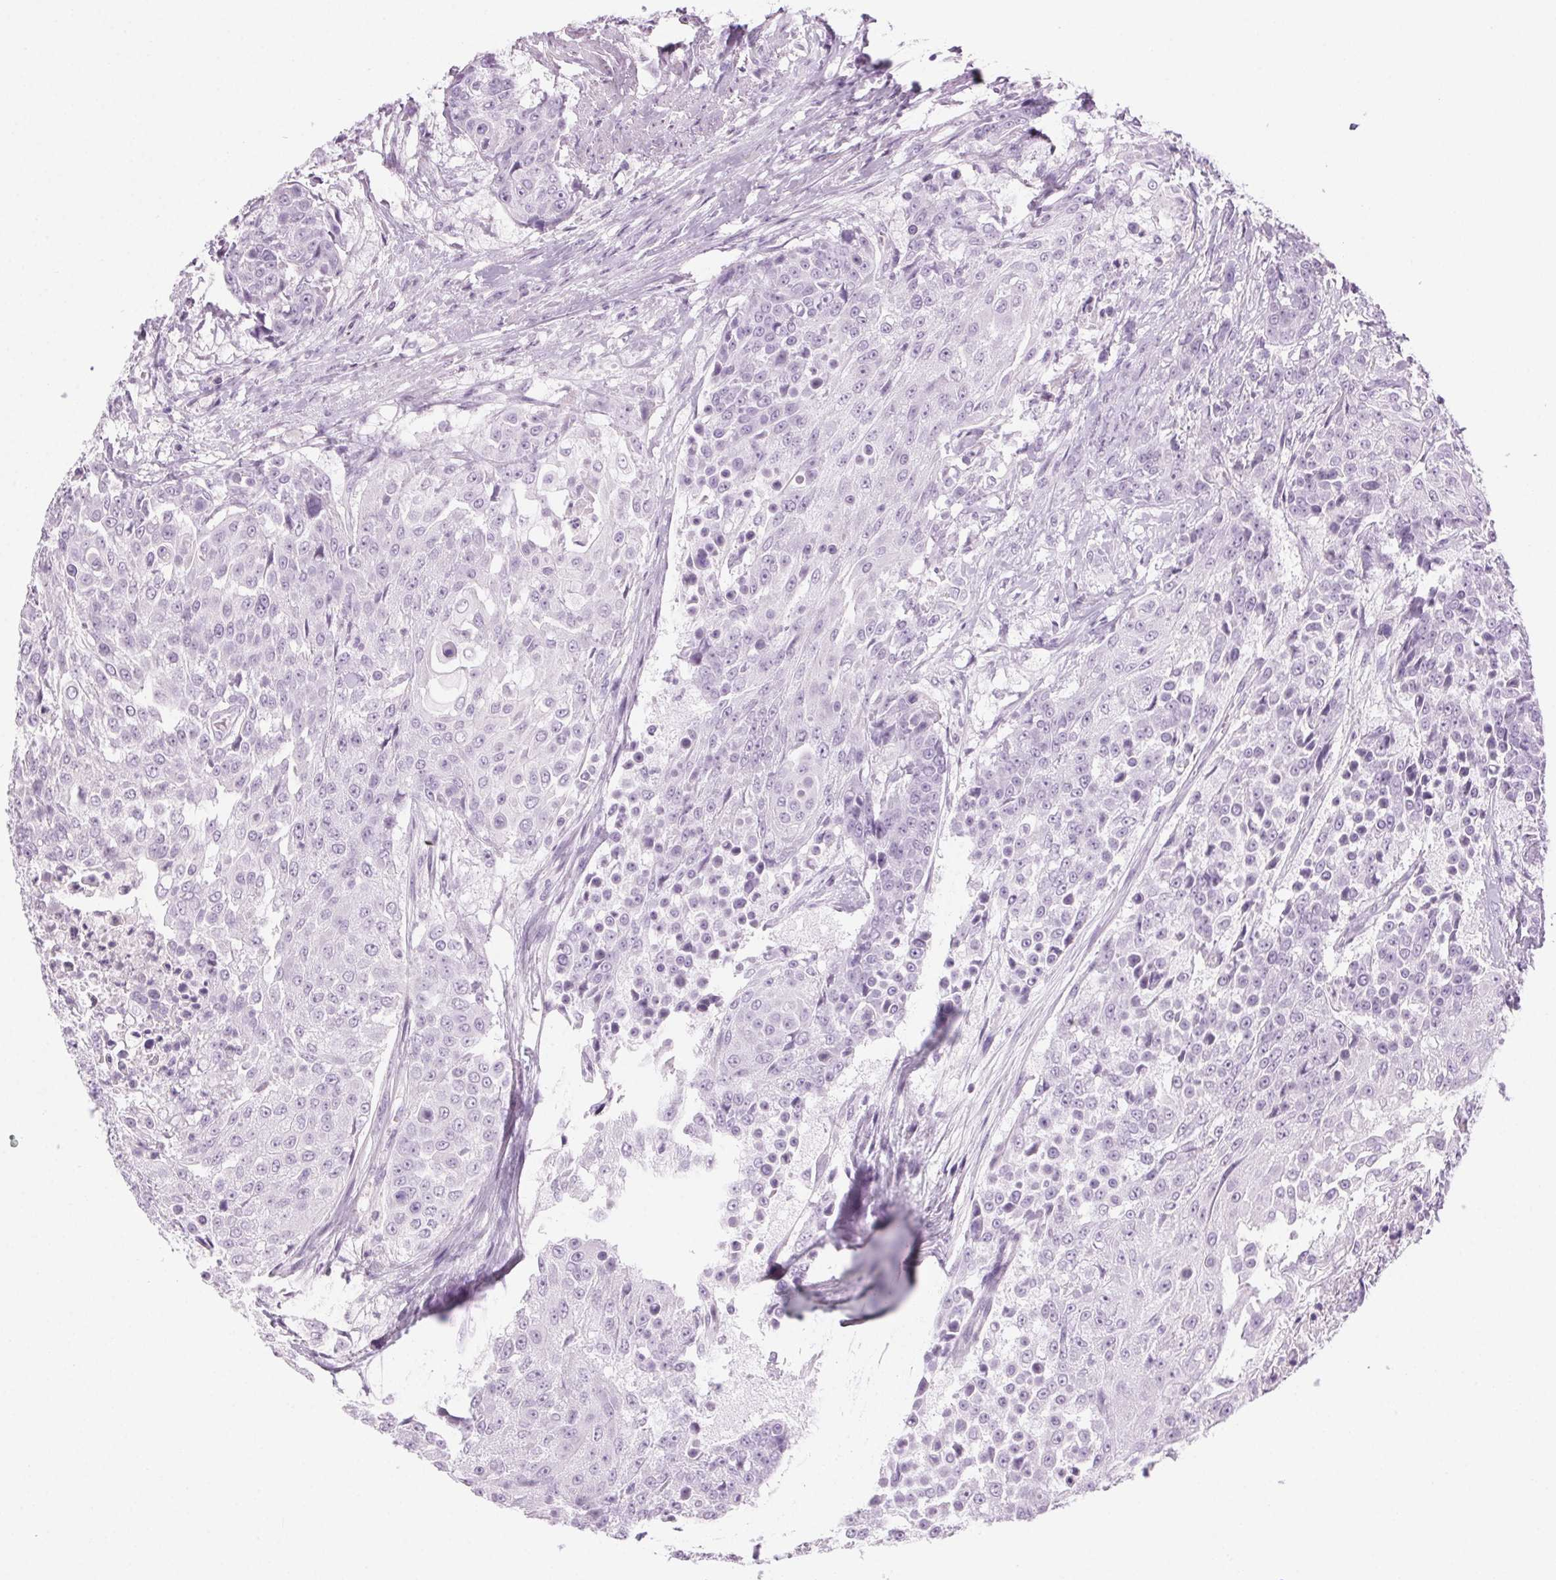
{"staining": {"intensity": "negative", "quantity": "none", "location": "none"}, "tissue": "urothelial cancer", "cell_type": "Tumor cells", "image_type": "cancer", "snomed": [{"axis": "morphology", "description": "Urothelial carcinoma, High grade"}, {"axis": "topography", "description": "Urinary bladder"}], "caption": "A high-resolution photomicrograph shows IHC staining of urothelial cancer, which reveals no significant expression in tumor cells.", "gene": "LRP2", "patient": {"sex": "female", "age": 63}}